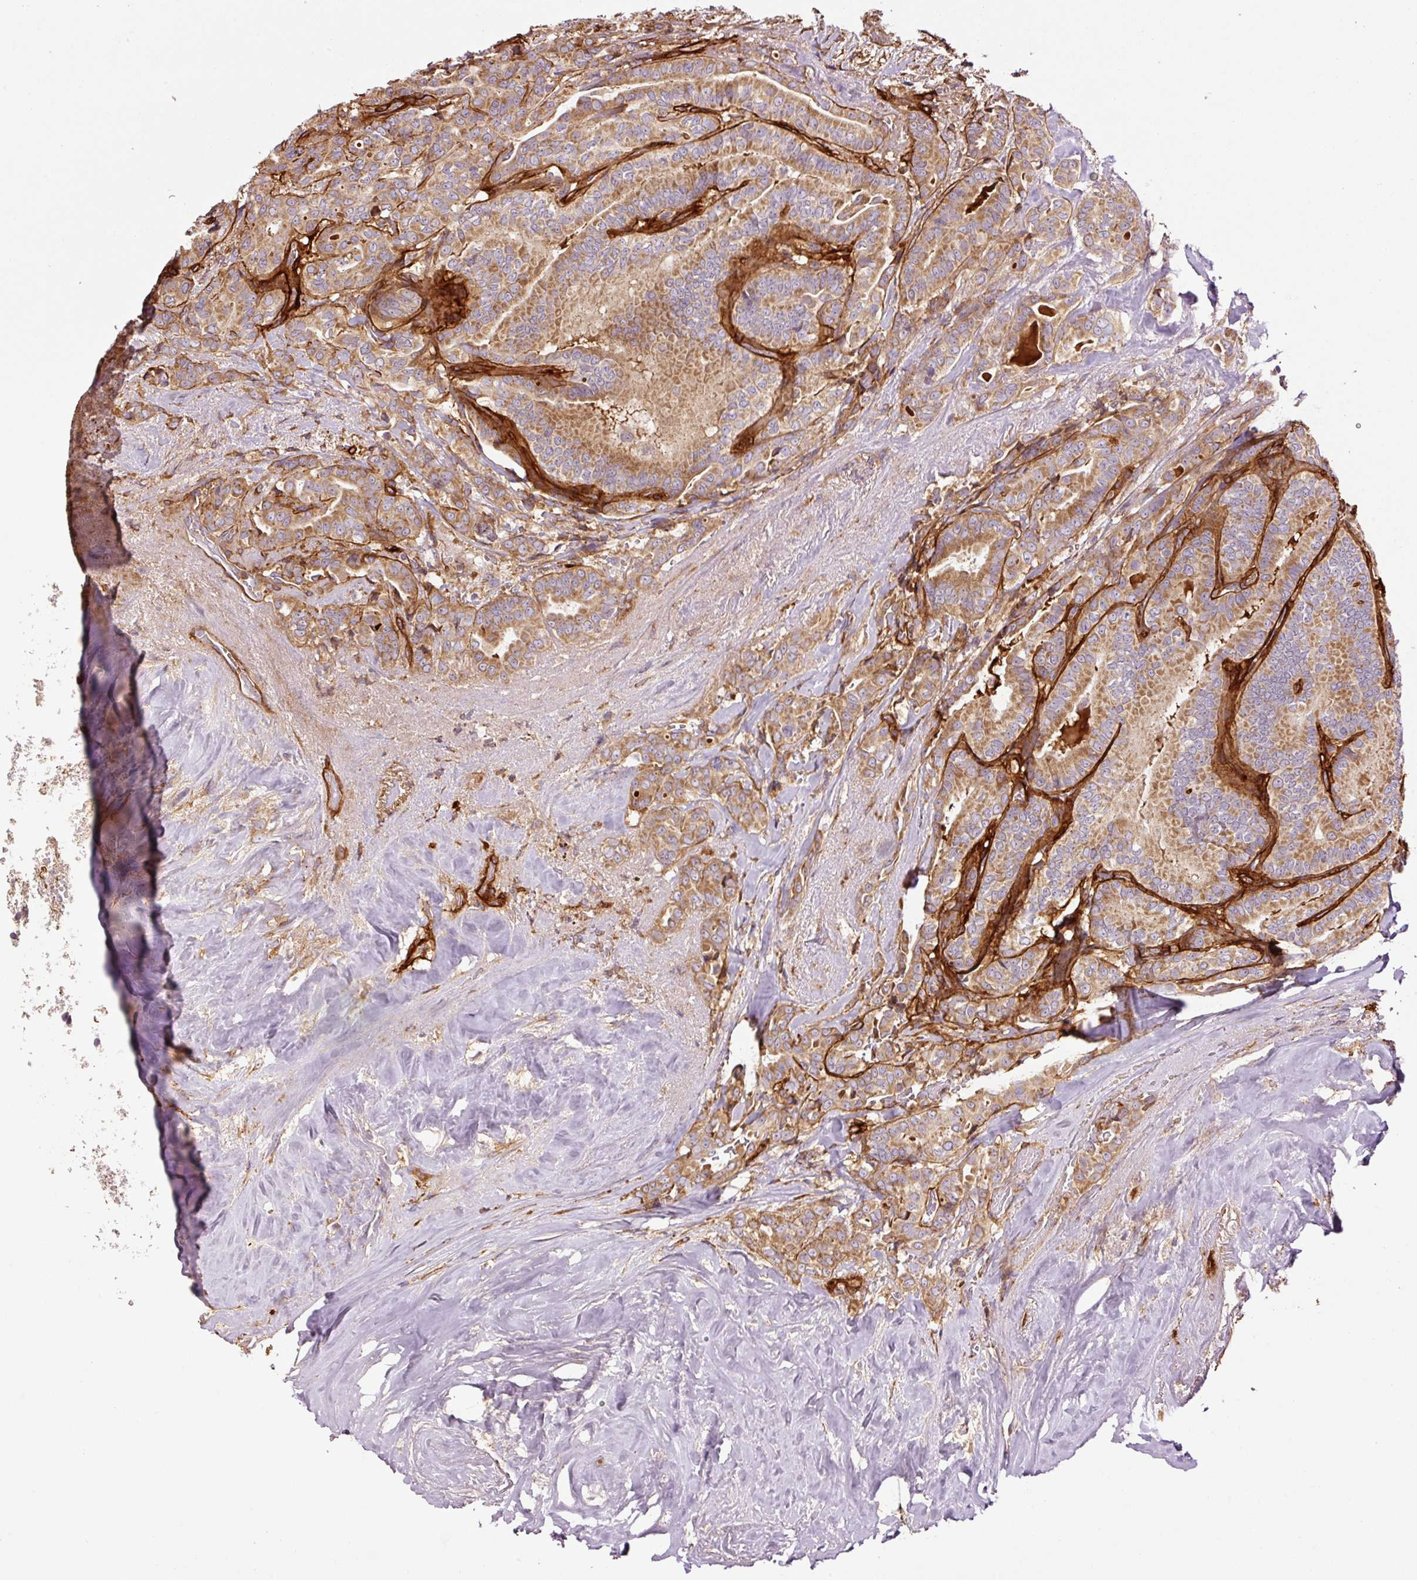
{"staining": {"intensity": "moderate", "quantity": ">75%", "location": "cytoplasmic/membranous"}, "tissue": "thyroid cancer", "cell_type": "Tumor cells", "image_type": "cancer", "snomed": [{"axis": "morphology", "description": "Papillary adenocarcinoma, NOS"}, {"axis": "topography", "description": "Thyroid gland"}], "caption": "Thyroid papillary adenocarcinoma tissue shows moderate cytoplasmic/membranous staining in approximately >75% of tumor cells", "gene": "NID2", "patient": {"sex": "male", "age": 61}}